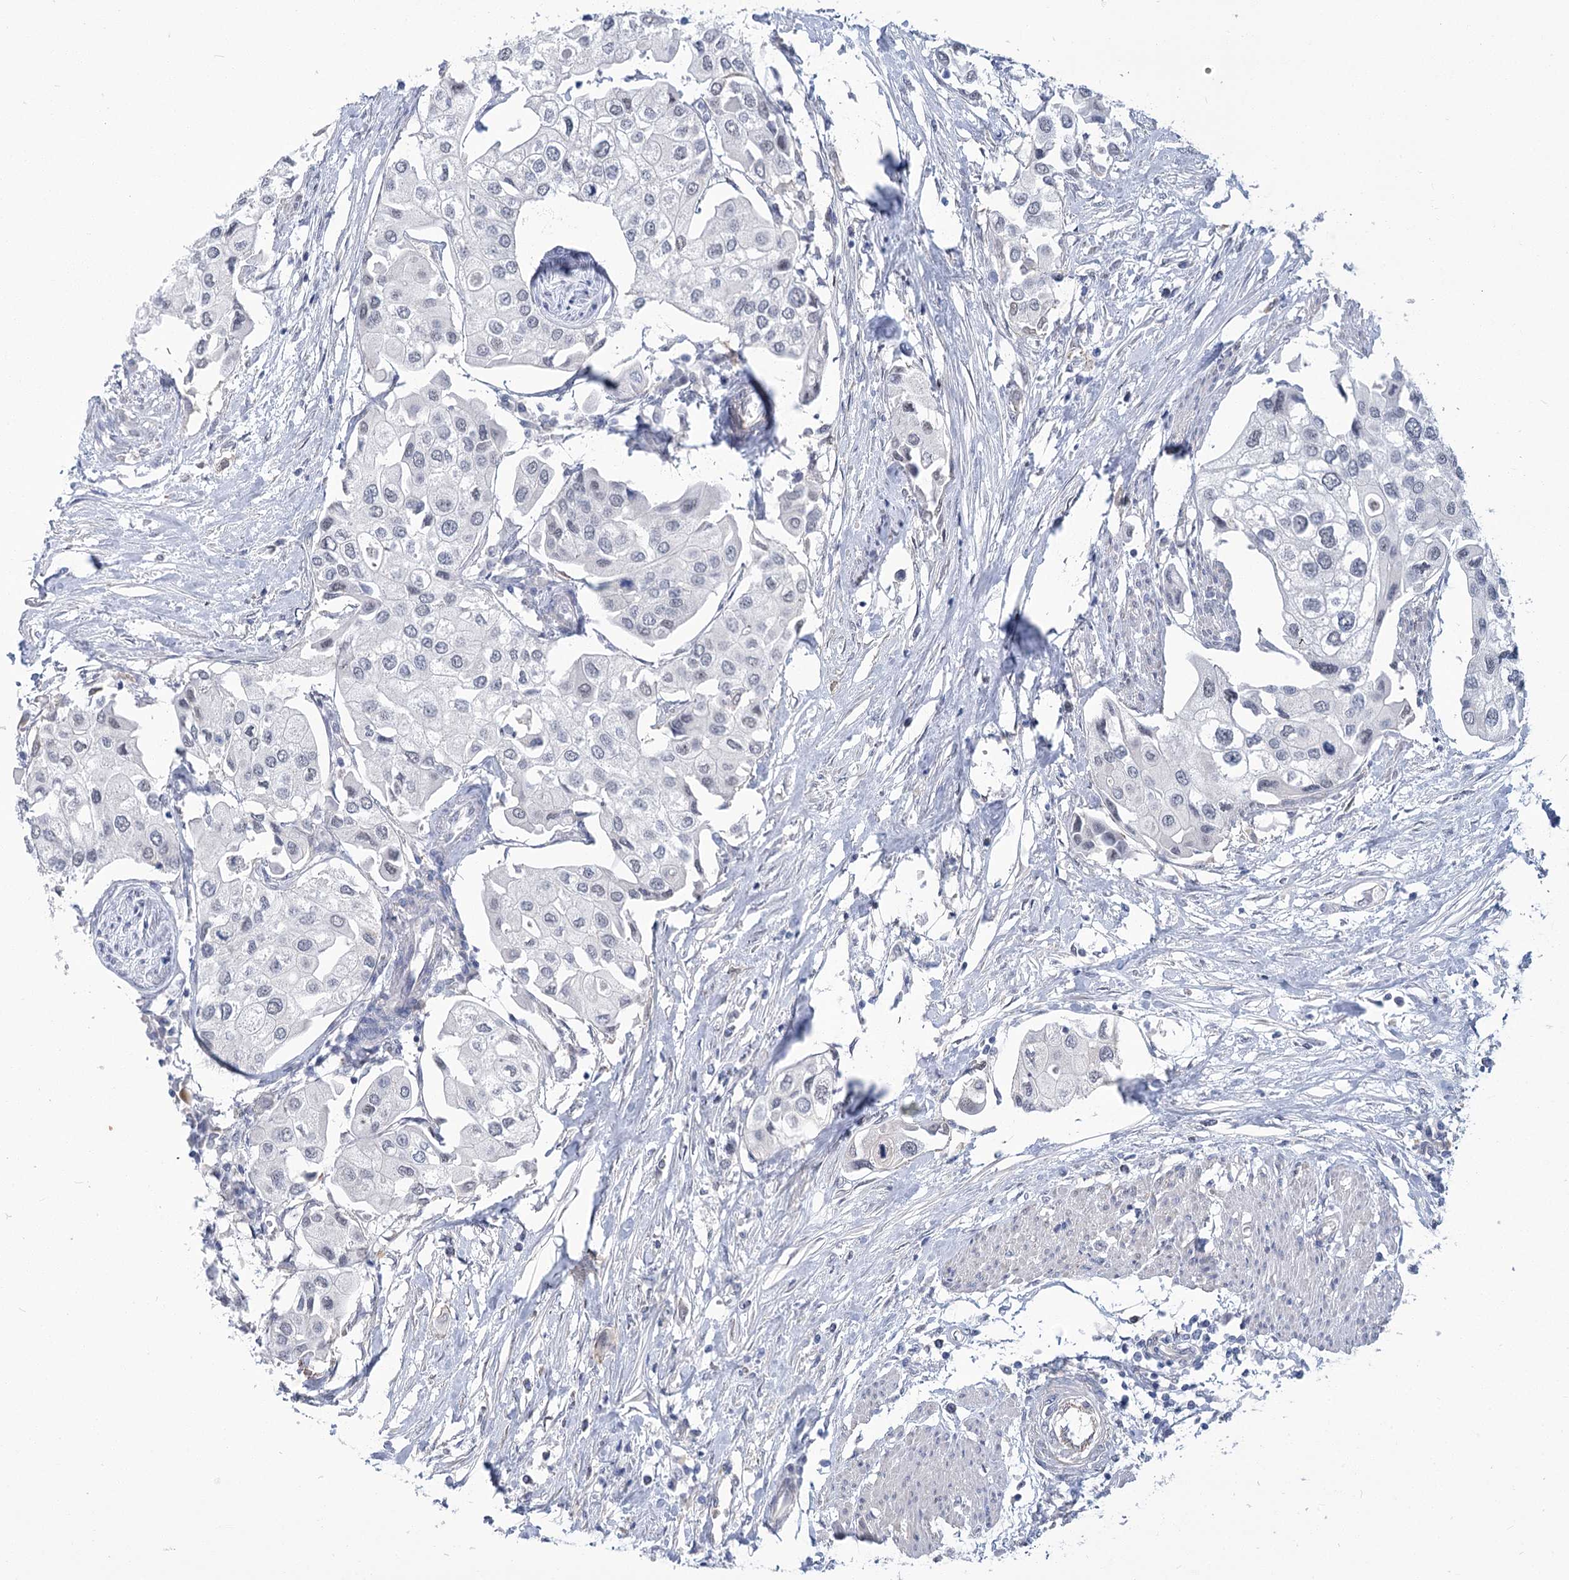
{"staining": {"intensity": "negative", "quantity": "none", "location": "none"}, "tissue": "urothelial cancer", "cell_type": "Tumor cells", "image_type": "cancer", "snomed": [{"axis": "morphology", "description": "Urothelial carcinoma, High grade"}, {"axis": "topography", "description": "Urinary bladder"}], "caption": "High power microscopy image of an immunohistochemistry (IHC) image of urothelial cancer, revealing no significant expression in tumor cells.", "gene": "THAP6", "patient": {"sex": "male", "age": 64}}